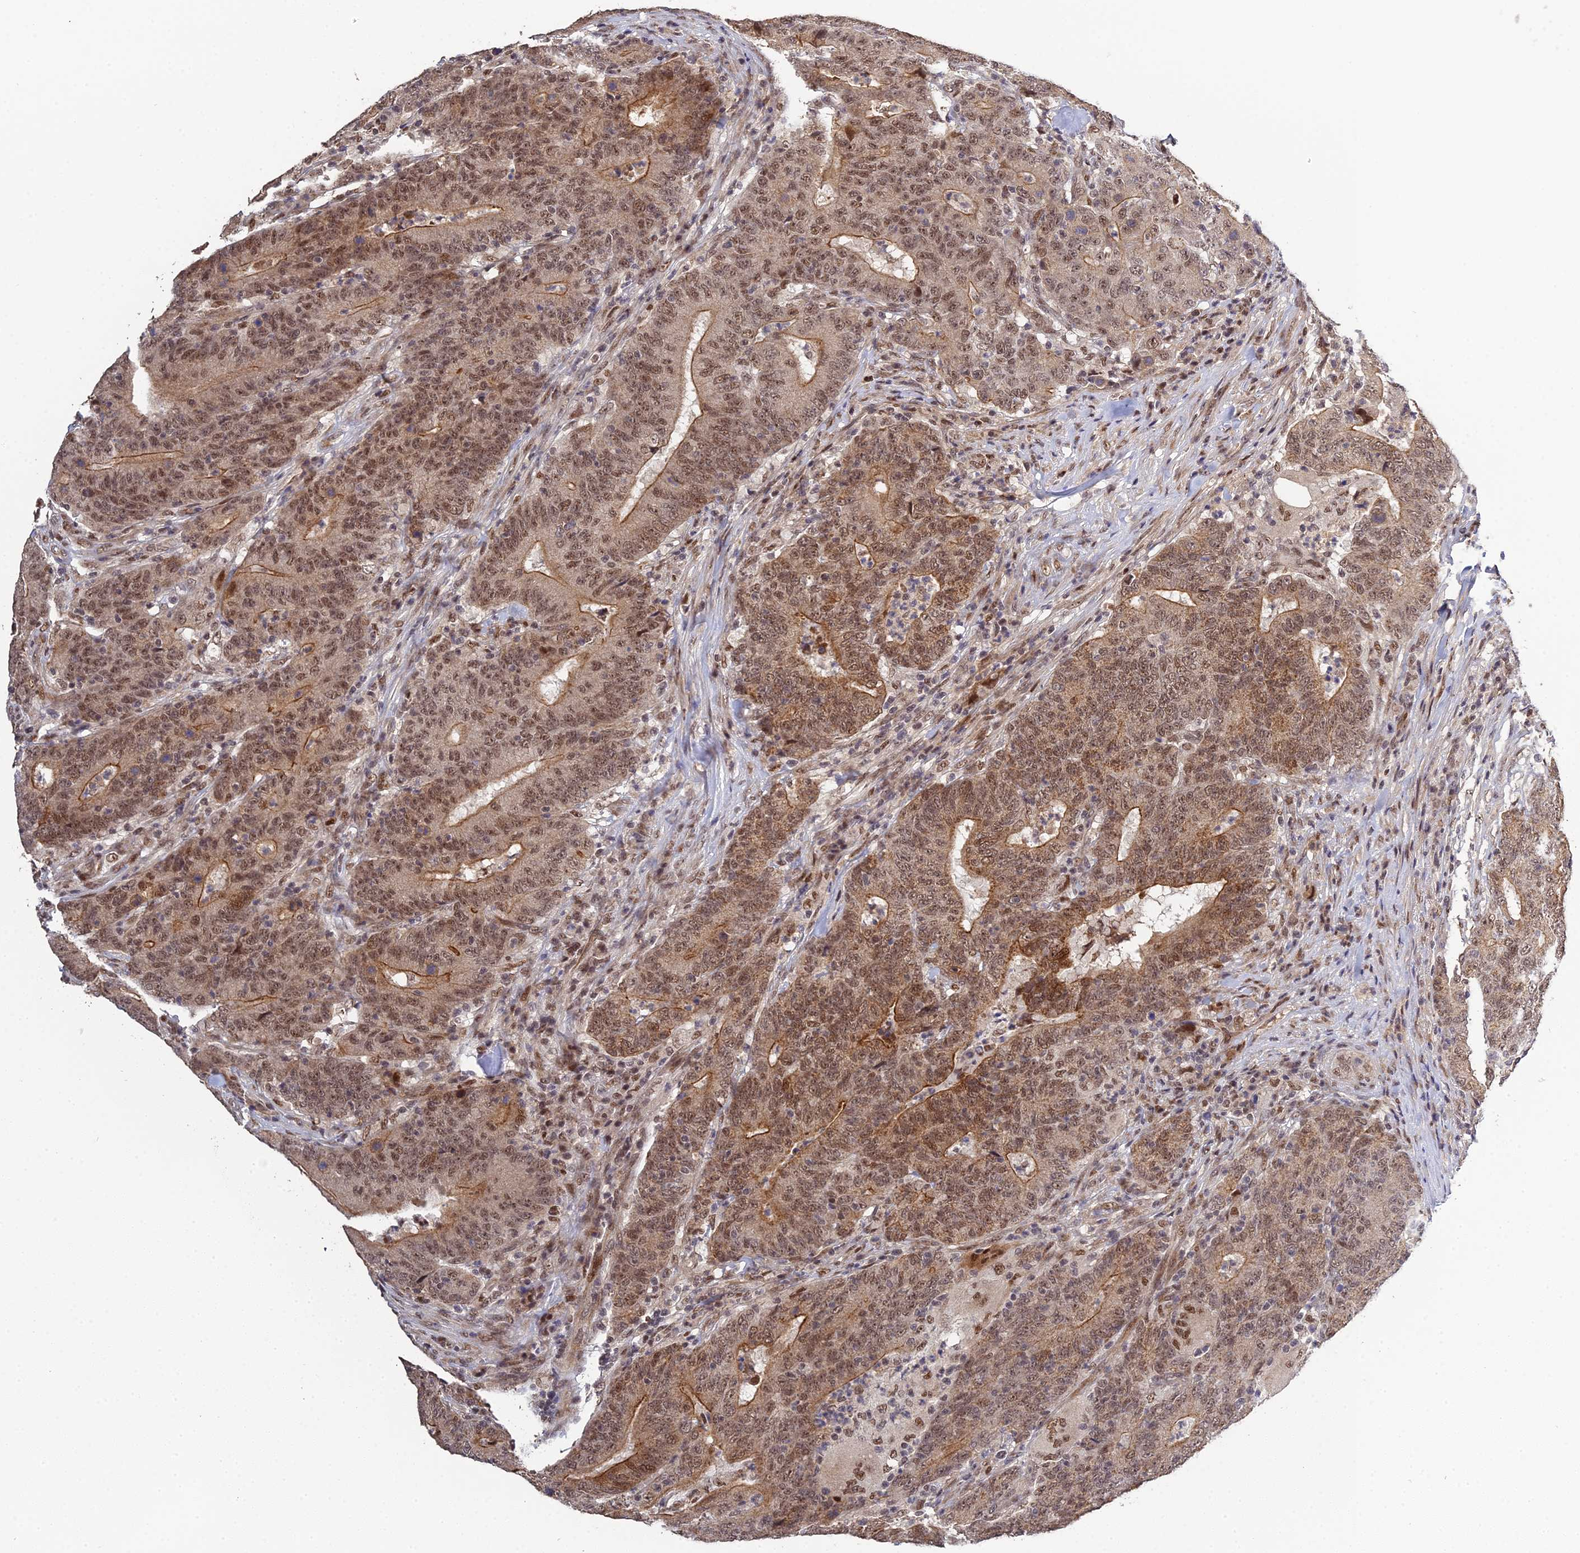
{"staining": {"intensity": "moderate", "quantity": ">75%", "location": "cytoplasmic/membranous,nuclear"}, "tissue": "colorectal cancer", "cell_type": "Tumor cells", "image_type": "cancer", "snomed": [{"axis": "morphology", "description": "Normal tissue, NOS"}, {"axis": "morphology", "description": "Adenocarcinoma, NOS"}, {"axis": "topography", "description": "Colon"}], "caption": "The immunohistochemical stain shows moderate cytoplasmic/membranous and nuclear positivity in tumor cells of adenocarcinoma (colorectal) tissue.", "gene": "ERCC5", "patient": {"sex": "female", "age": 75}}